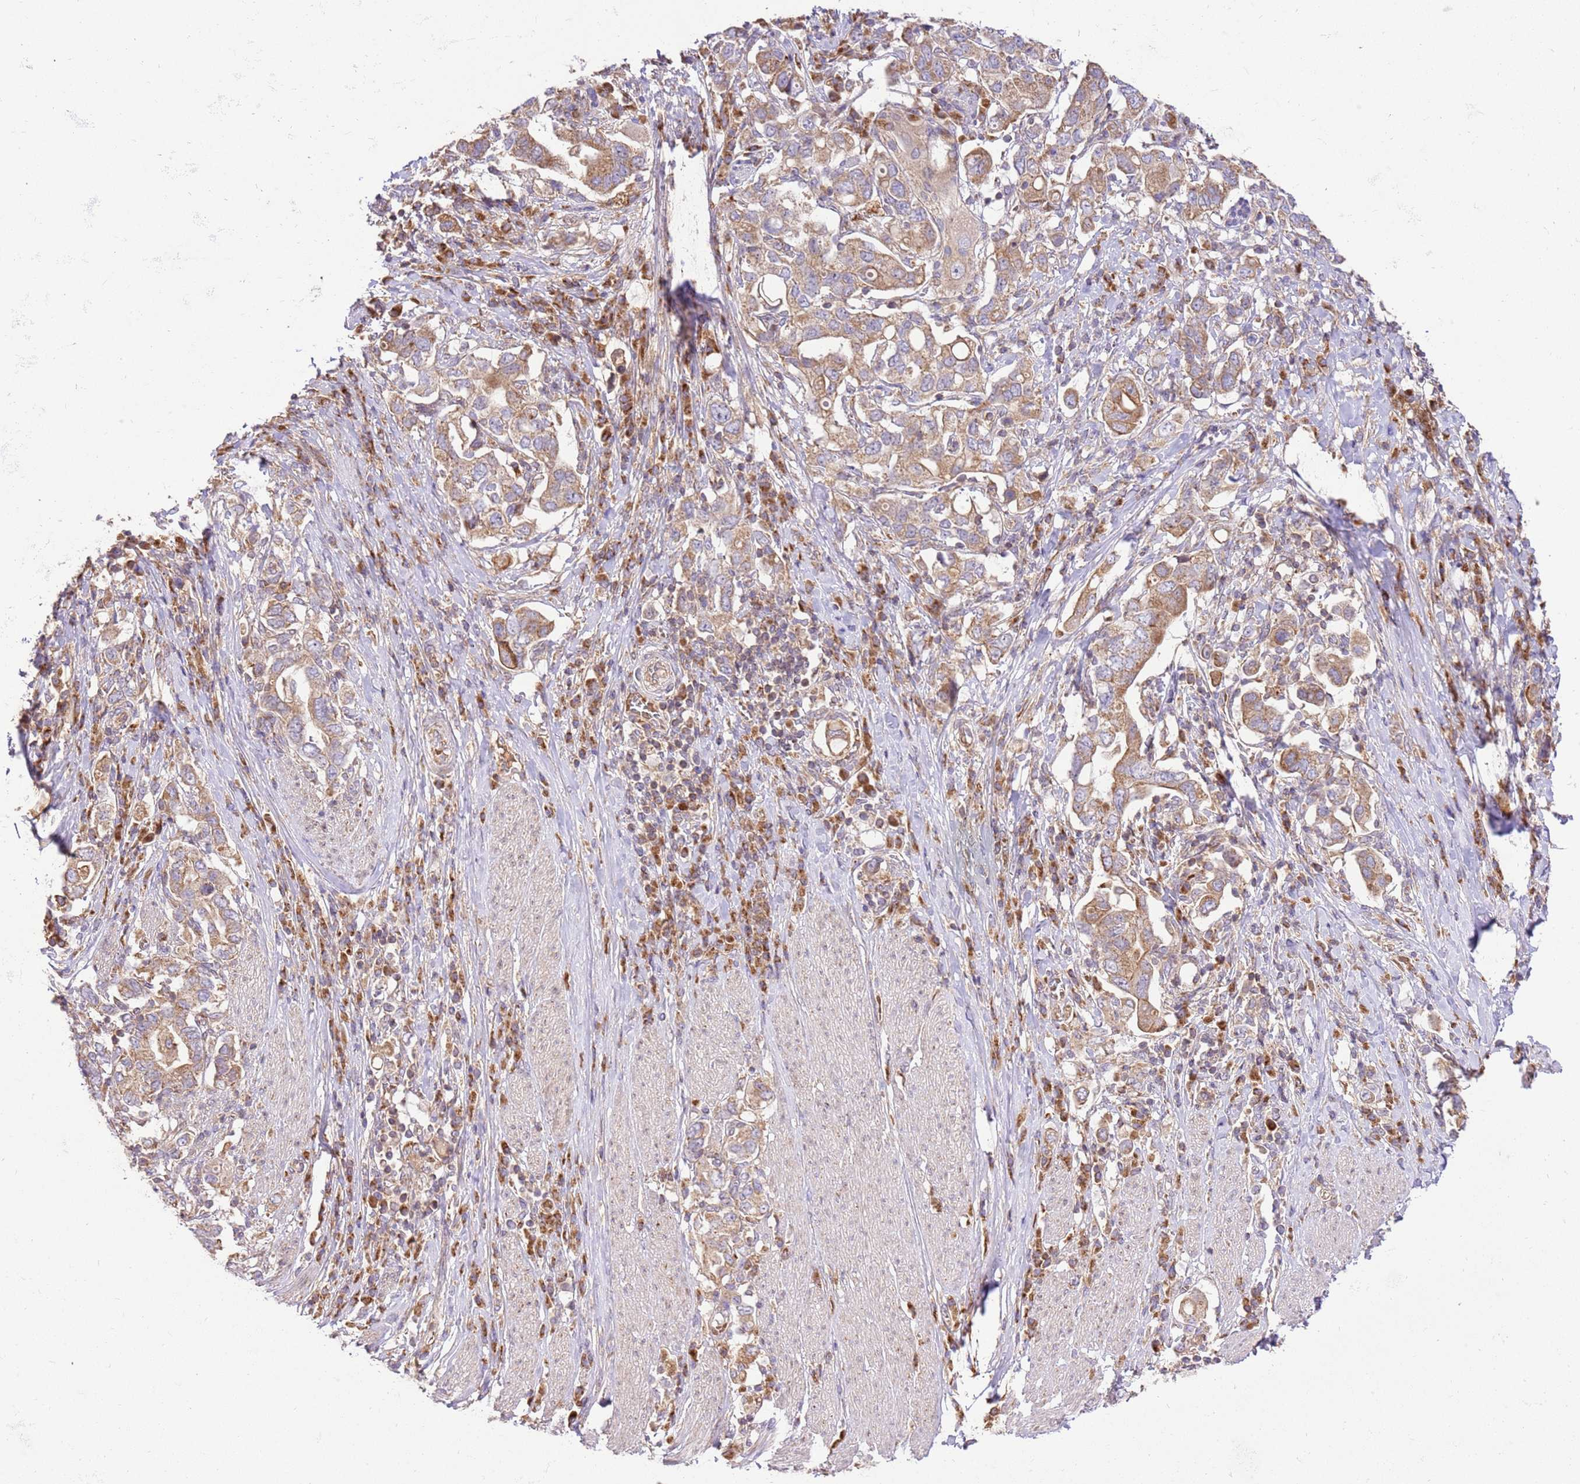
{"staining": {"intensity": "moderate", "quantity": ">75%", "location": "cytoplasmic/membranous"}, "tissue": "stomach cancer", "cell_type": "Tumor cells", "image_type": "cancer", "snomed": [{"axis": "morphology", "description": "Adenocarcinoma, NOS"}, {"axis": "topography", "description": "Stomach, upper"}, {"axis": "topography", "description": "Stomach"}], "caption": "Protein staining of stomach cancer tissue exhibits moderate cytoplasmic/membranous positivity in approximately >75% of tumor cells.", "gene": "SPATA2L", "patient": {"sex": "male", "age": 62}}